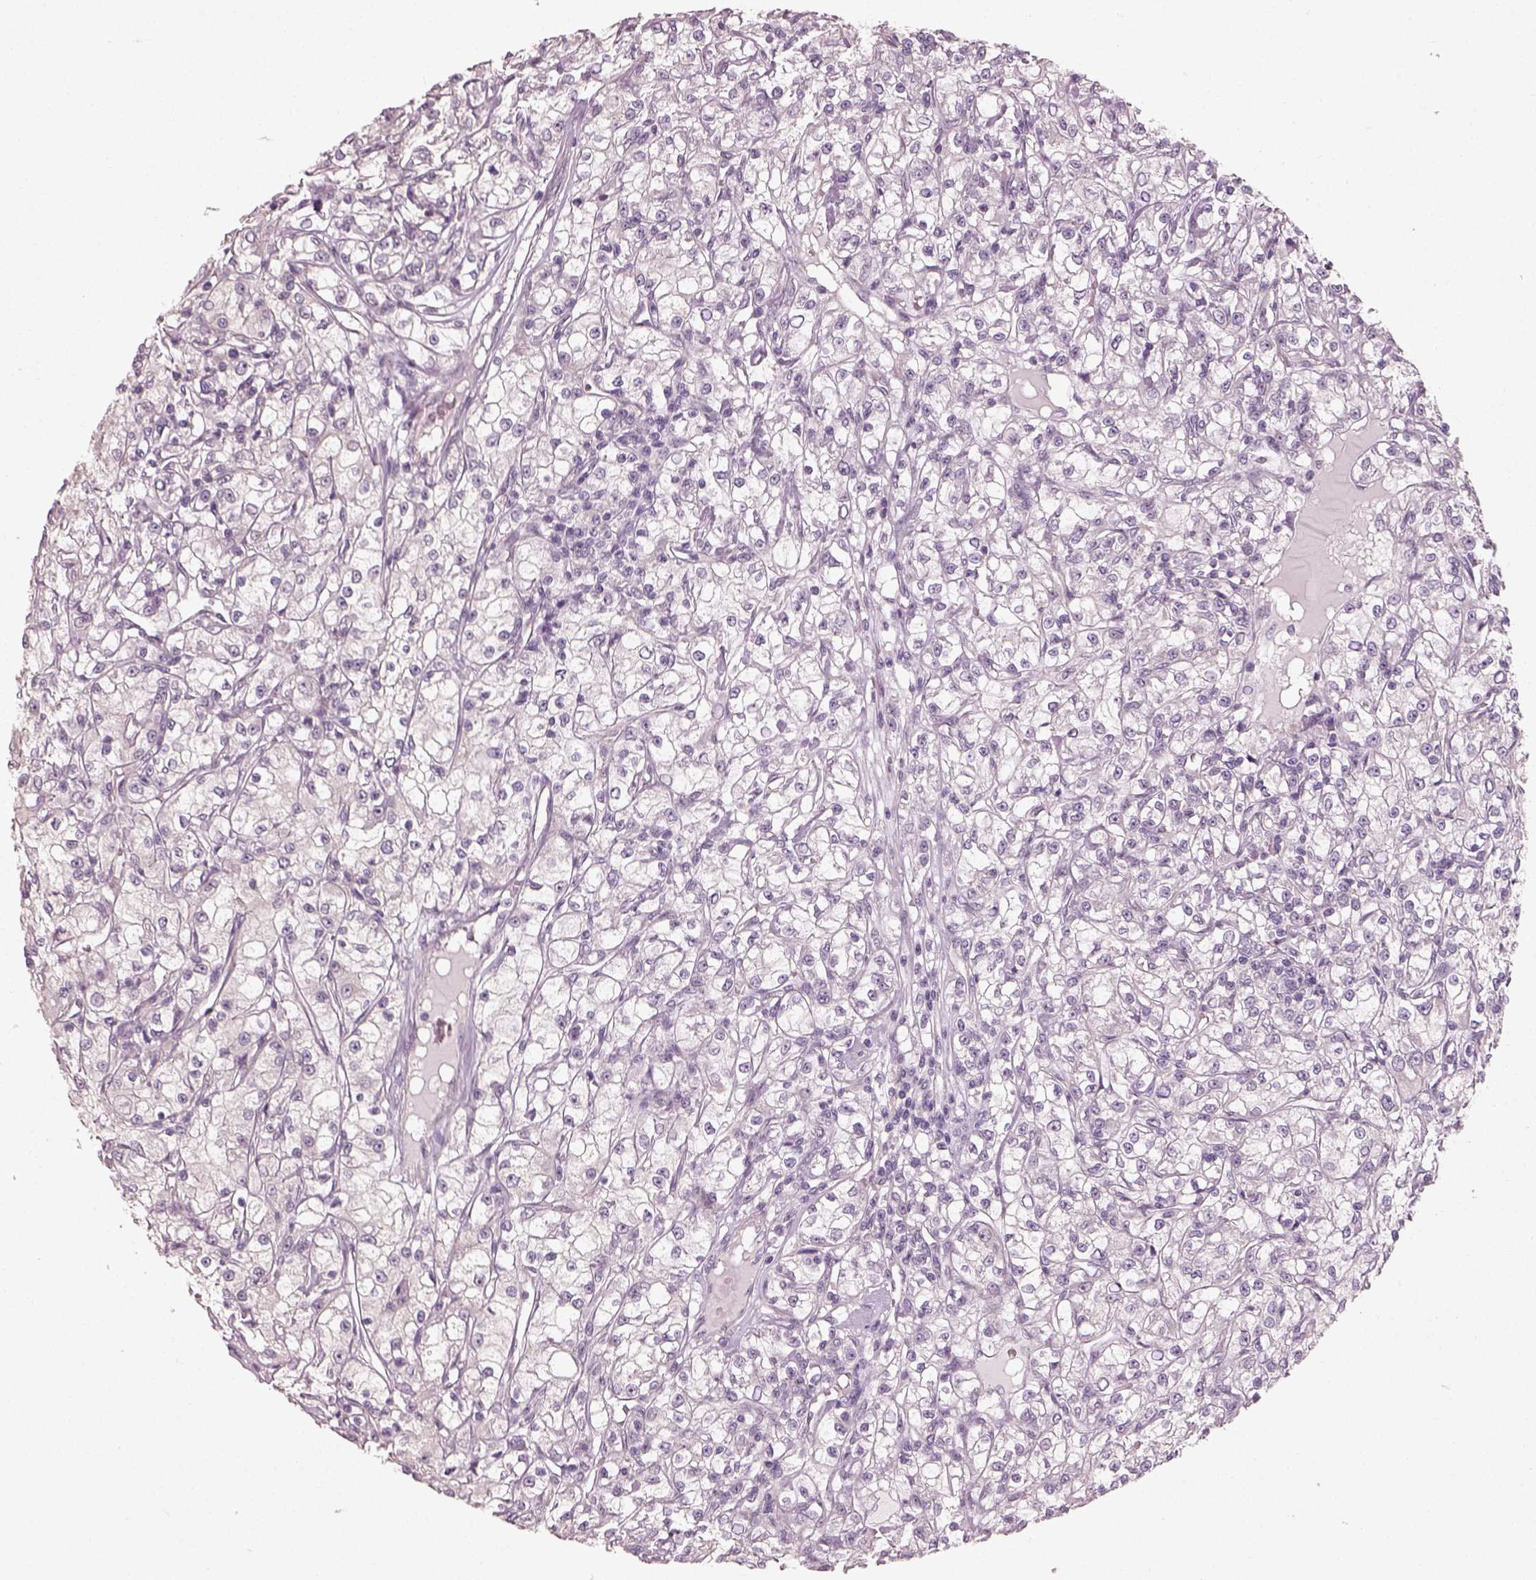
{"staining": {"intensity": "negative", "quantity": "none", "location": "none"}, "tissue": "renal cancer", "cell_type": "Tumor cells", "image_type": "cancer", "snomed": [{"axis": "morphology", "description": "Adenocarcinoma, NOS"}, {"axis": "topography", "description": "Kidney"}], "caption": "Immunohistochemistry micrograph of human adenocarcinoma (renal) stained for a protein (brown), which demonstrates no positivity in tumor cells.", "gene": "CDS1", "patient": {"sex": "female", "age": 59}}